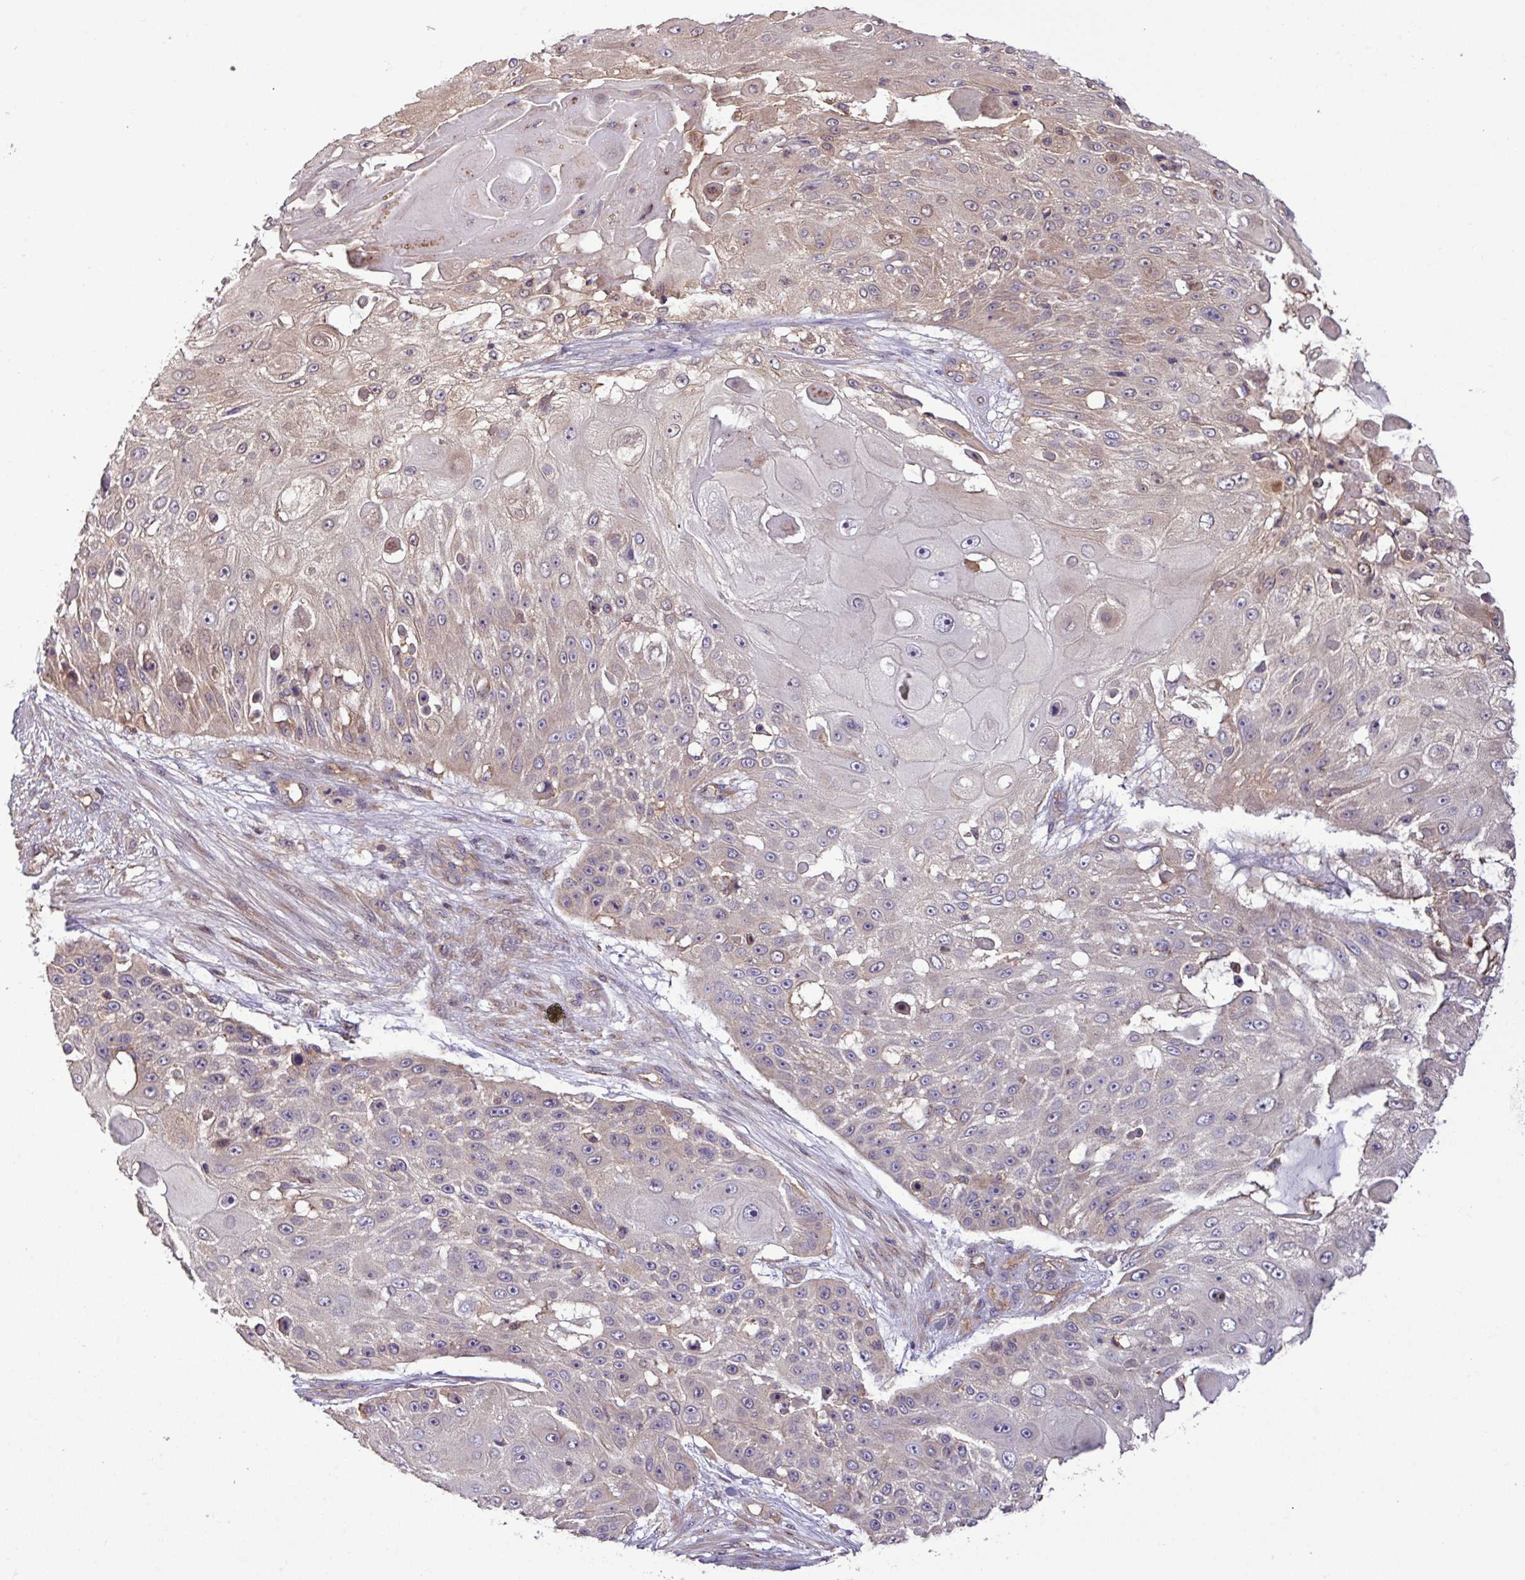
{"staining": {"intensity": "negative", "quantity": "none", "location": "none"}, "tissue": "skin cancer", "cell_type": "Tumor cells", "image_type": "cancer", "snomed": [{"axis": "morphology", "description": "Squamous cell carcinoma, NOS"}, {"axis": "topography", "description": "Skin"}], "caption": "DAB (3,3'-diaminobenzidine) immunohistochemical staining of skin cancer (squamous cell carcinoma) demonstrates no significant expression in tumor cells.", "gene": "CARHSP1", "patient": {"sex": "female", "age": 86}}